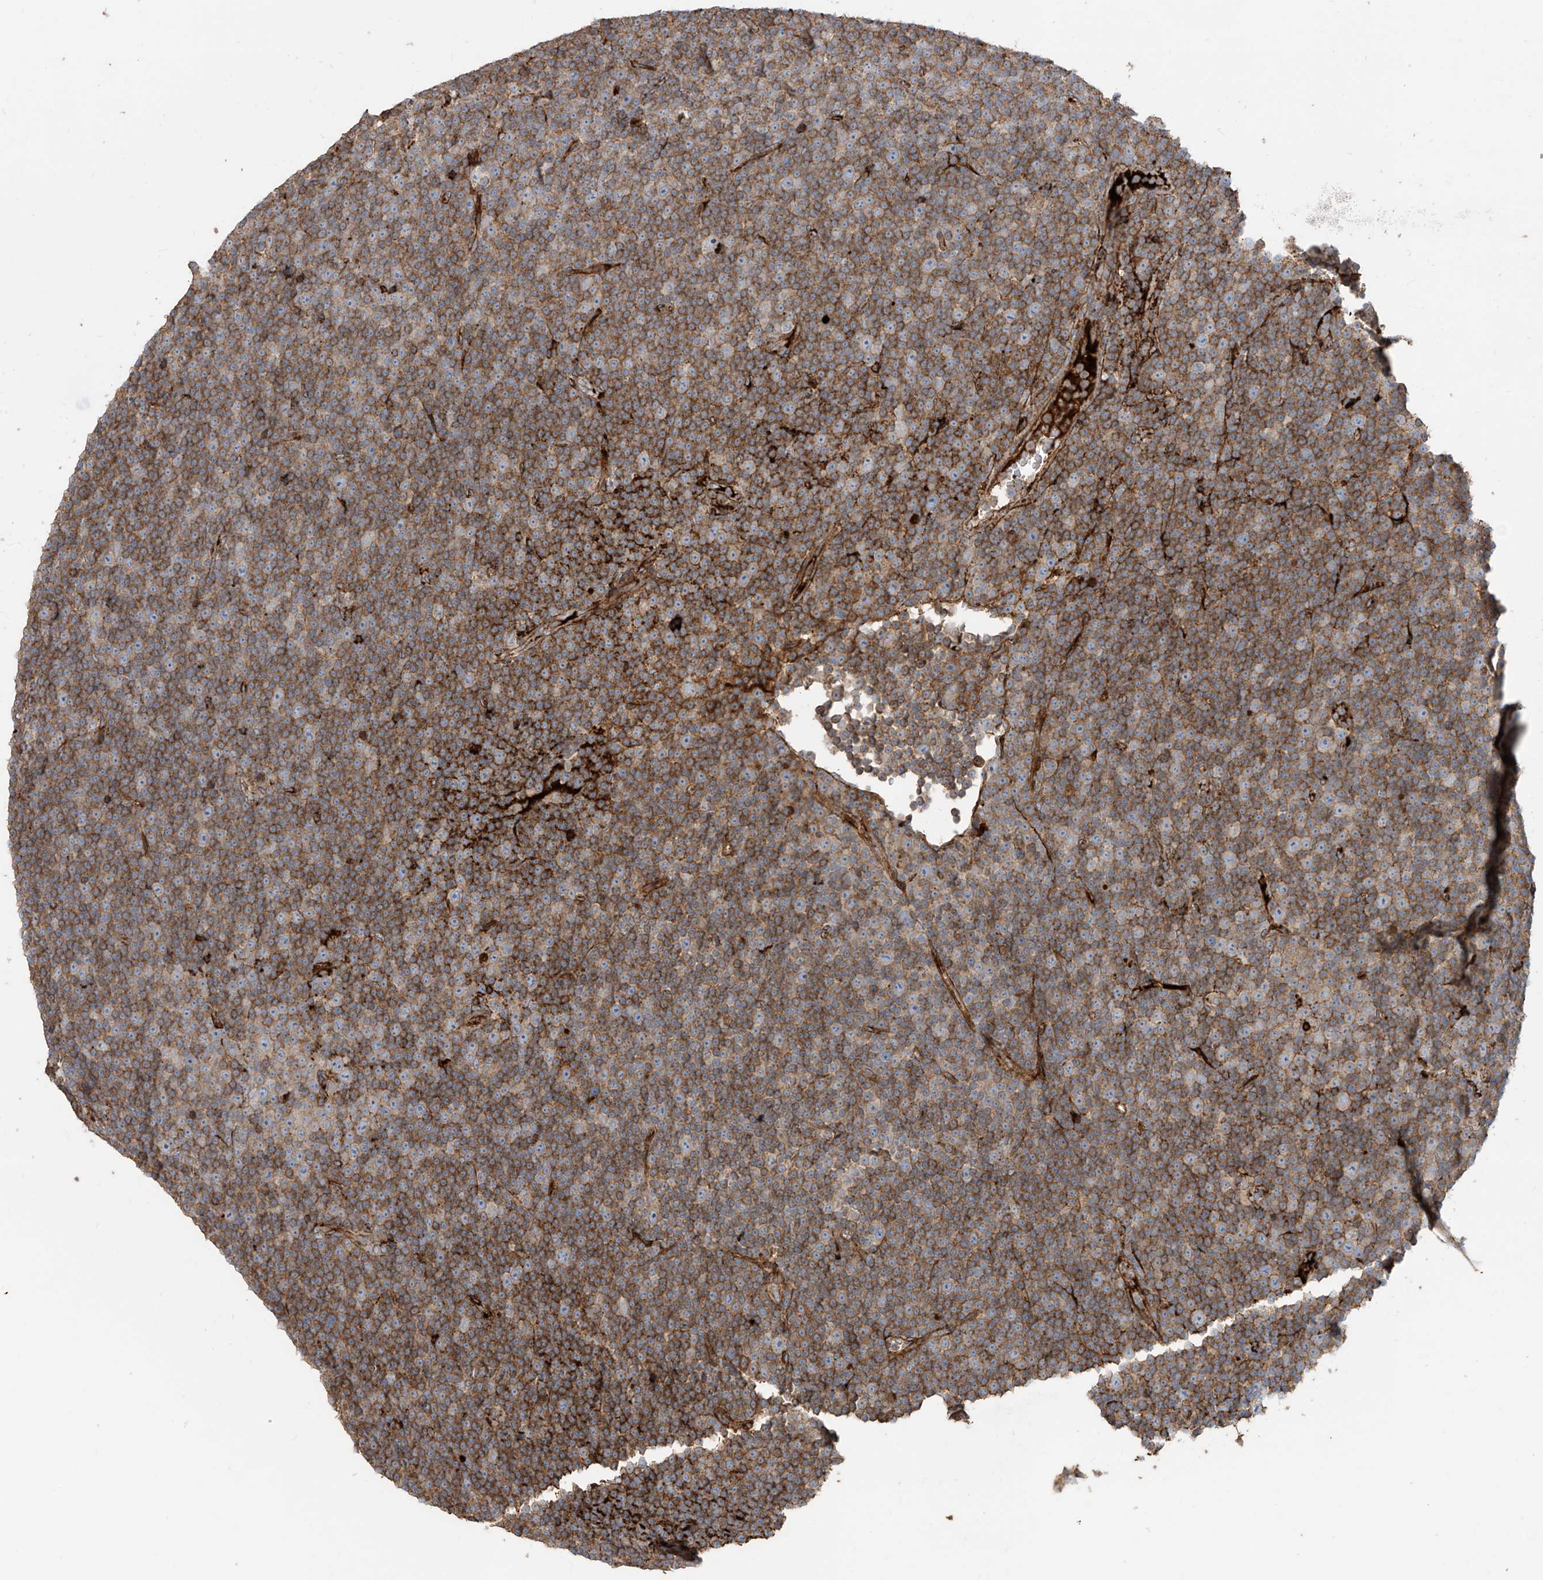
{"staining": {"intensity": "moderate", "quantity": ">75%", "location": "cytoplasmic/membranous"}, "tissue": "lymphoma", "cell_type": "Tumor cells", "image_type": "cancer", "snomed": [{"axis": "morphology", "description": "Malignant lymphoma, non-Hodgkin's type, Low grade"}, {"axis": "topography", "description": "Lymph node"}], "caption": "Lymphoma was stained to show a protein in brown. There is medium levels of moderate cytoplasmic/membranous staining in about >75% of tumor cells. (DAB IHC, brown staining for protein, blue staining for nuclei).", "gene": "ABTB1", "patient": {"sex": "female", "age": 67}}